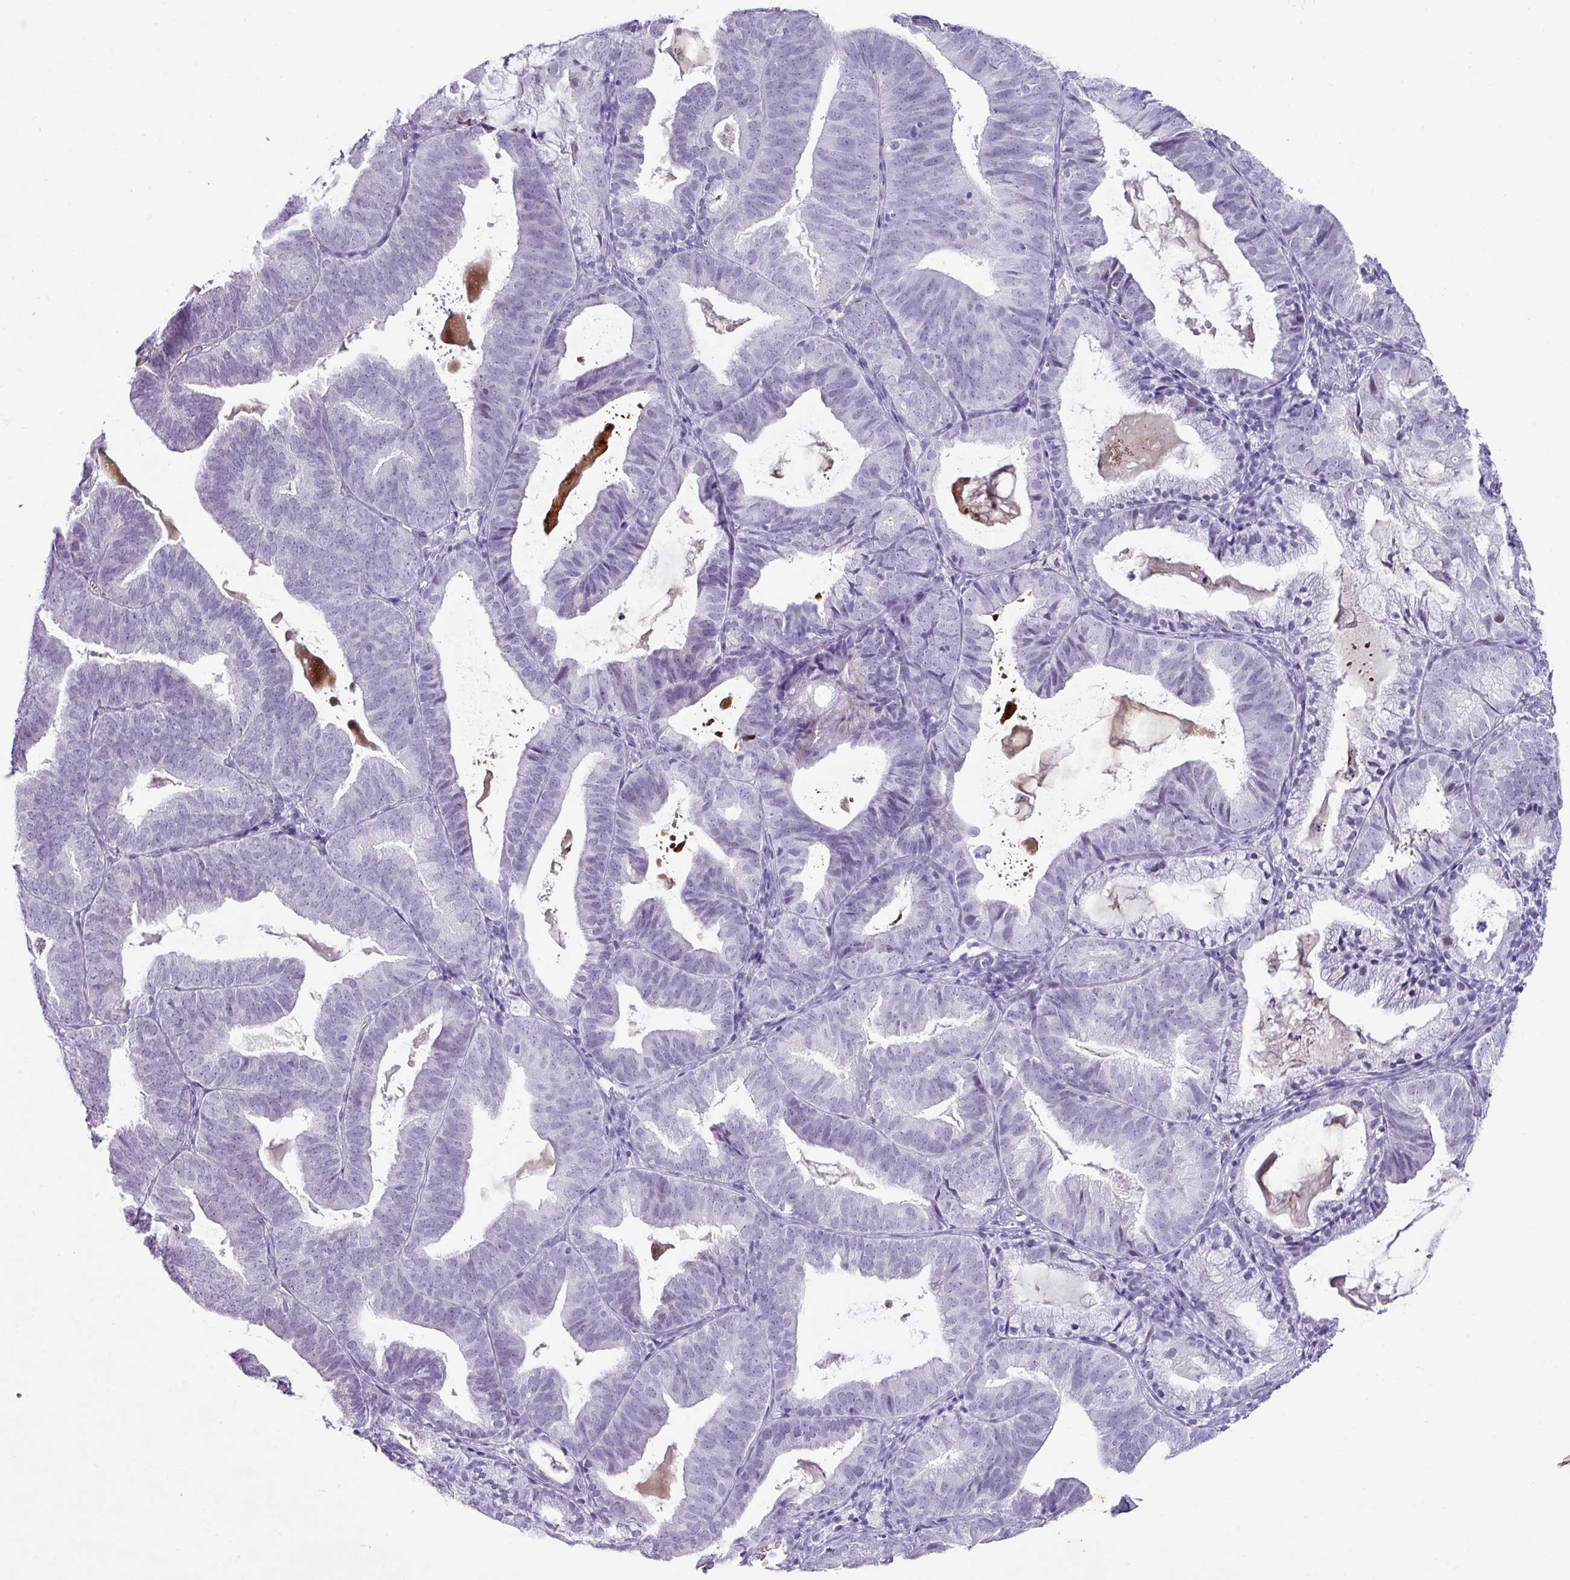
{"staining": {"intensity": "negative", "quantity": "none", "location": "none"}, "tissue": "endometrial cancer", "cell_type": "Tumor cells", "image_type": "cancer", "snomed": [{"axis": "morphology", "description": "Adenocarcinoma, NOS"}, {"axis": "topography", "description": "Endometrium"}], "caption": "The micrograph exhibits no significant positivity in tumor cells of endometrial cancer. Brightfield microscopy of immunohistochemistry stained with DAB (brown) and hematoxylin (blue), captured at high magnification.", "gene": "TRA2A", "patient": {"sex": "female", "age": 80}}